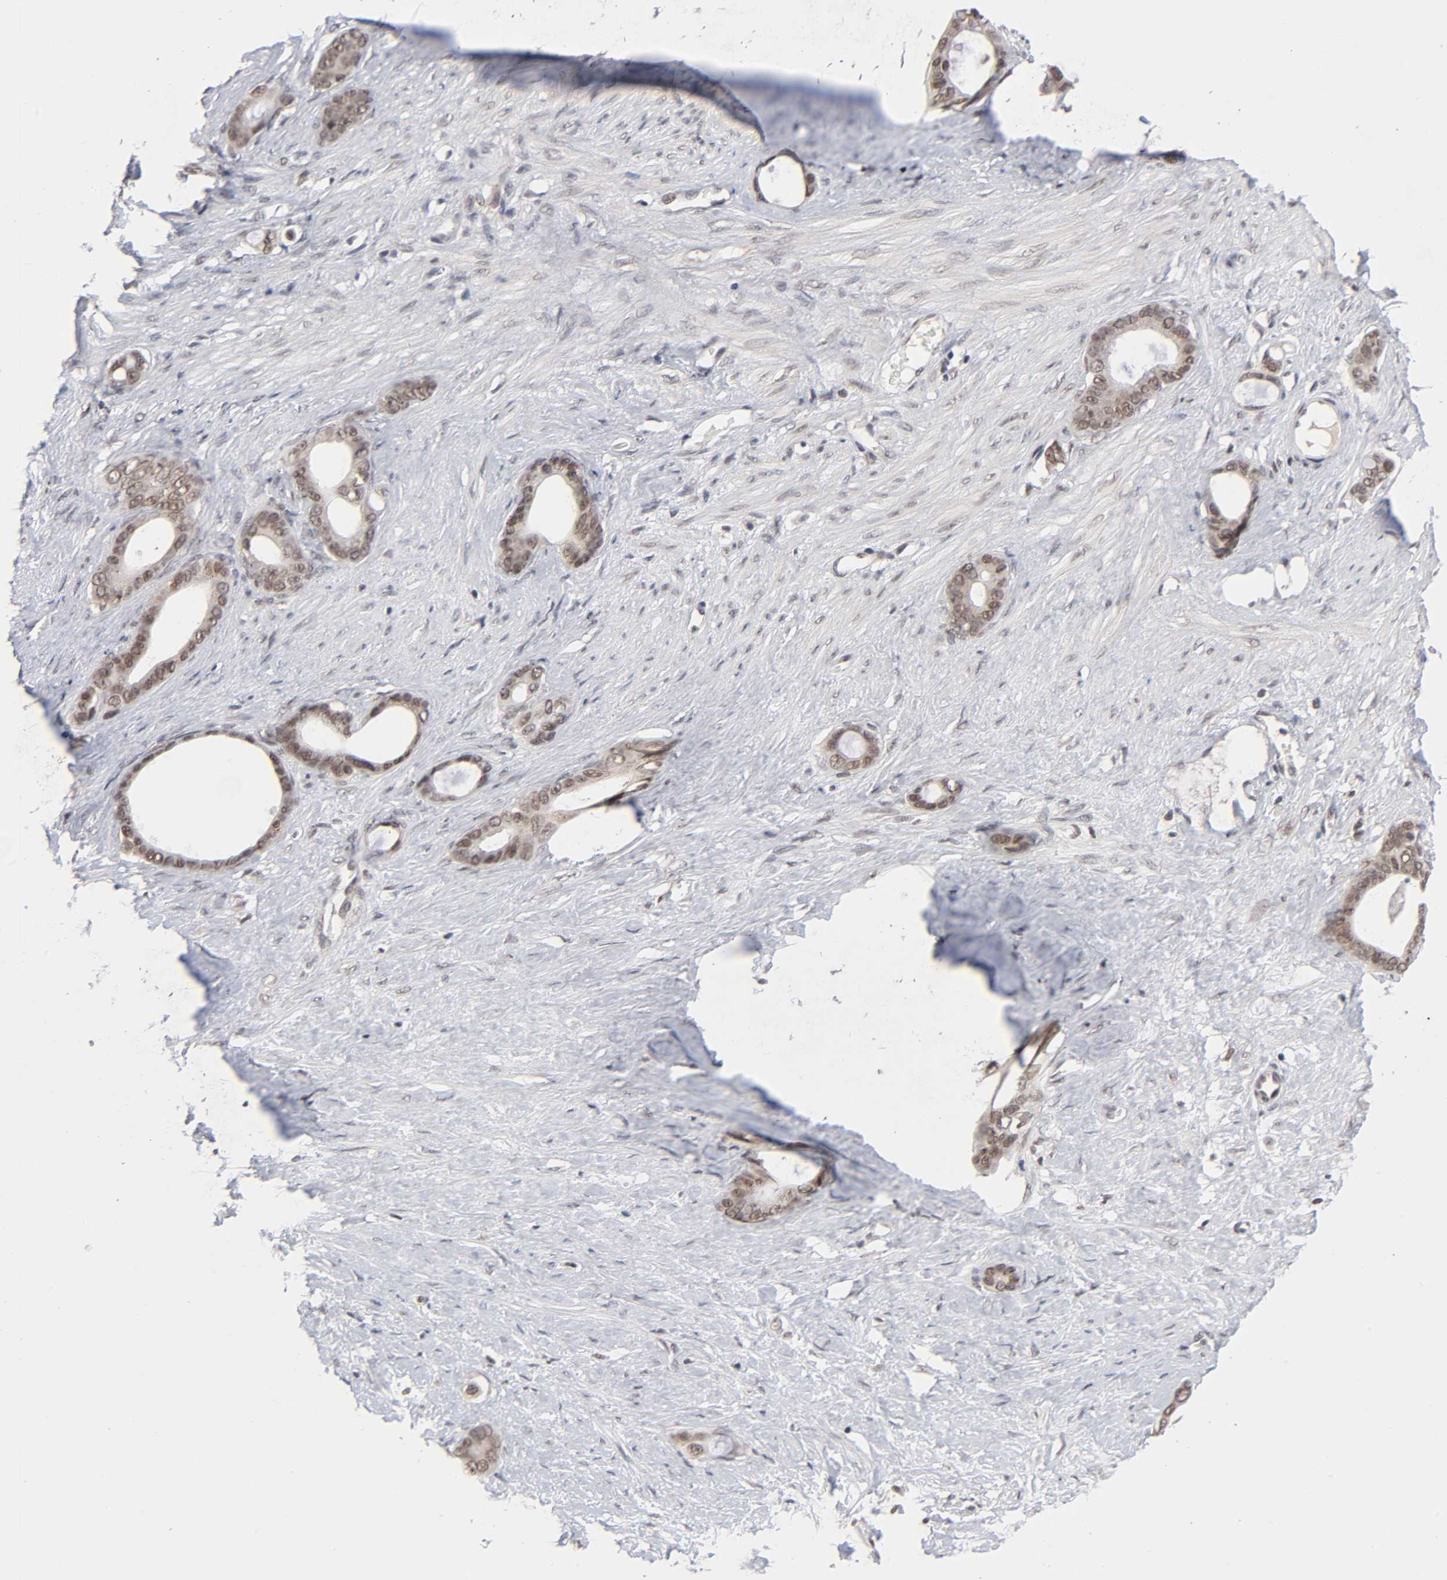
{"staining": {"intensity": "moderate", "quantity": ">75%", "location": "cytoplasmic/membranous,nuclear"}, "tissue": "stomach cancer", "cell_type": "Tumor cells", "image_type": "cancer", "snomed": [{"axis": "morphology", "description": "Adenocarcinoma, NOS"}, {"axis": "topography", "description": "Stomach"}], "caption": "IHC image of neoplastic tissue: stomach cancer (adenocarcinoma) stained using immunohistochemistry displays medium levels of moderate protein expression localized specifically in the cytoplasmic/membranous and nuclear of tumor cells, appearing as a cytoplasmic/membranous and nuclear brown color.", "gene": "EP300", "patient": {"sex": "female", "age": 75}}